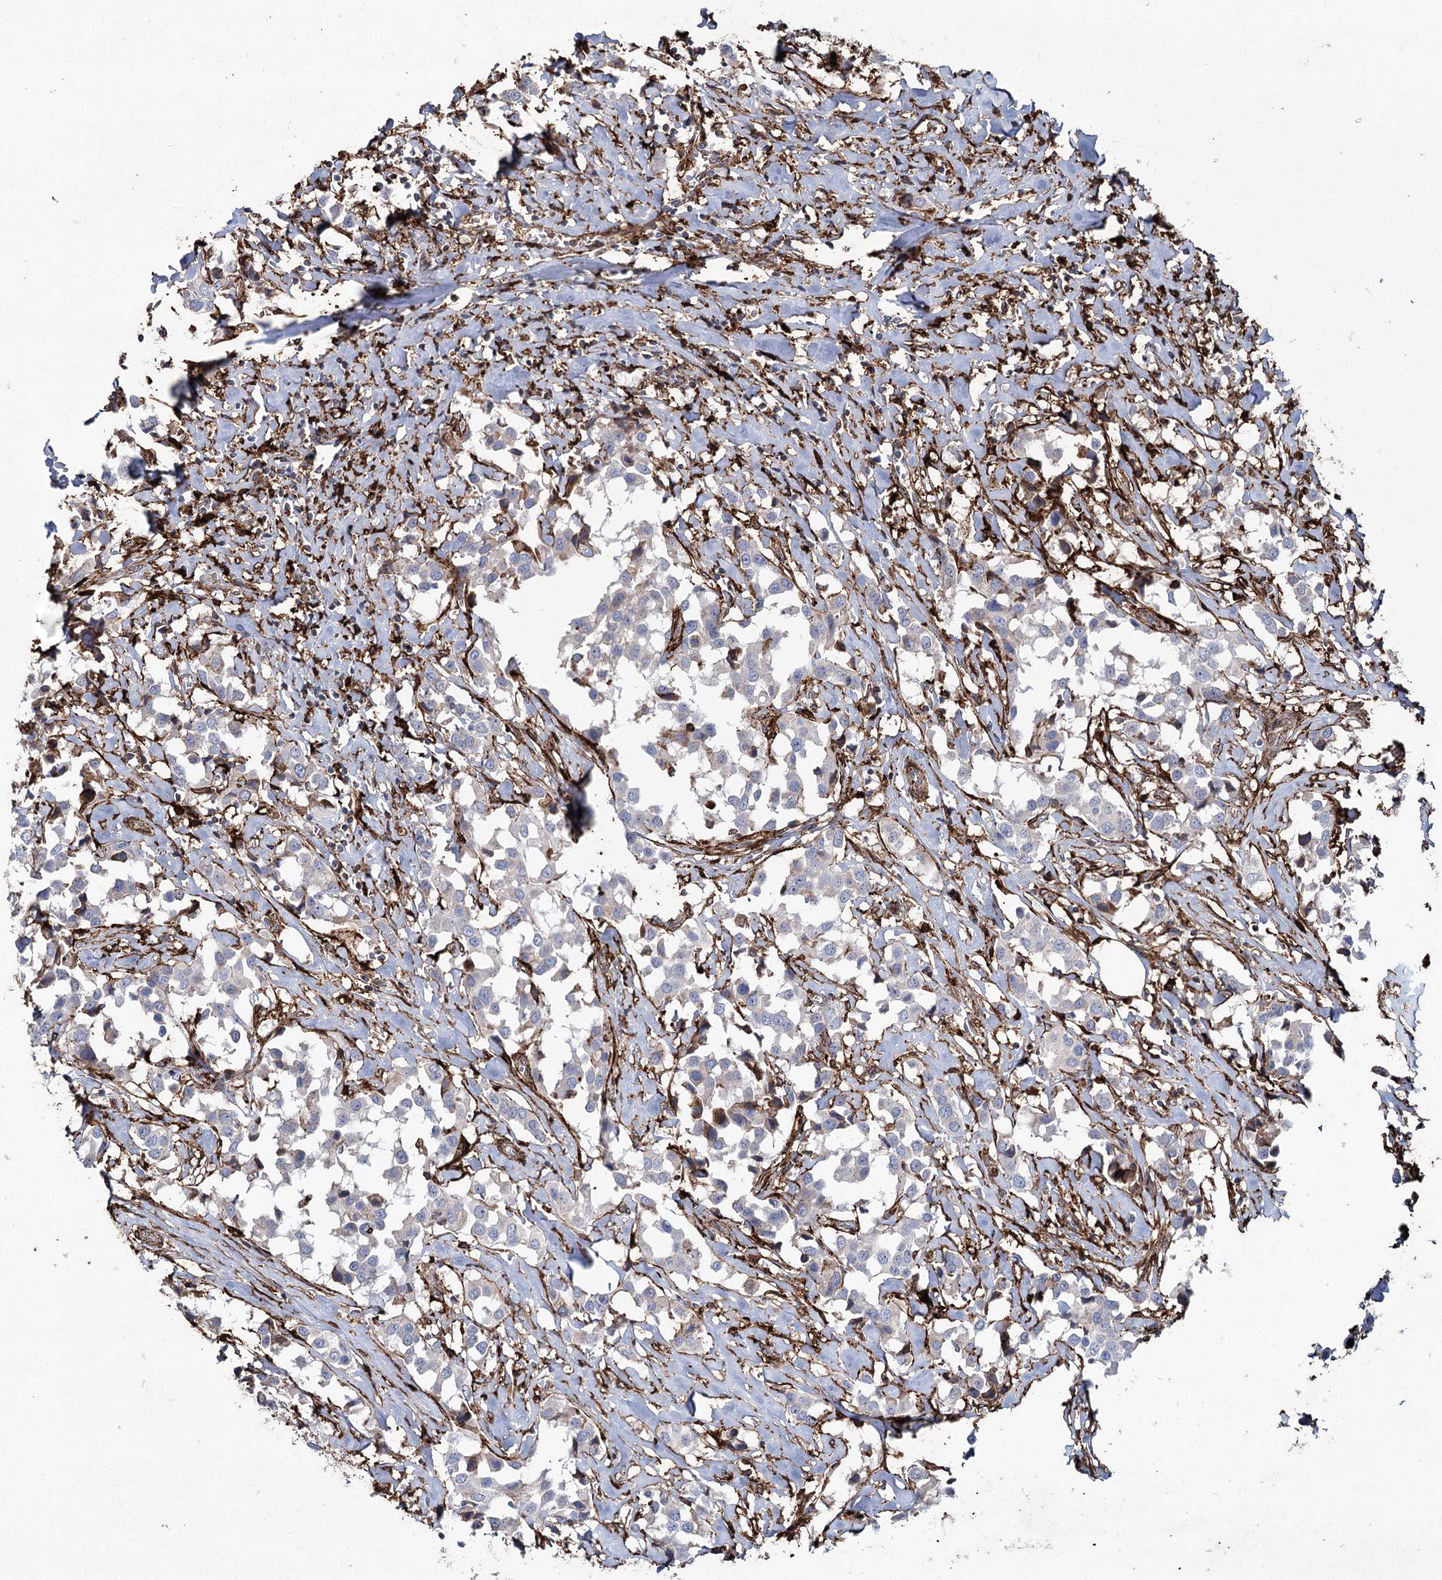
{"staining": {"intensity": "negative", "quantity": "none", "location": "none"}, "tissue": "breast cancer", "cell_type": "Tumor cells", "image_type": "cancer", "snomed": [{"axis": "morphology", "description": "Duct carcinoma"}, {"axis": "topography", "description": "Breast"}], "caption": "The histopathology image demonstrates no staining of tumor cells in breast cancer (intraductal carcinoma).", "gene": "DCUN1D4", "patient": {"sex": "female", "age": 80}}